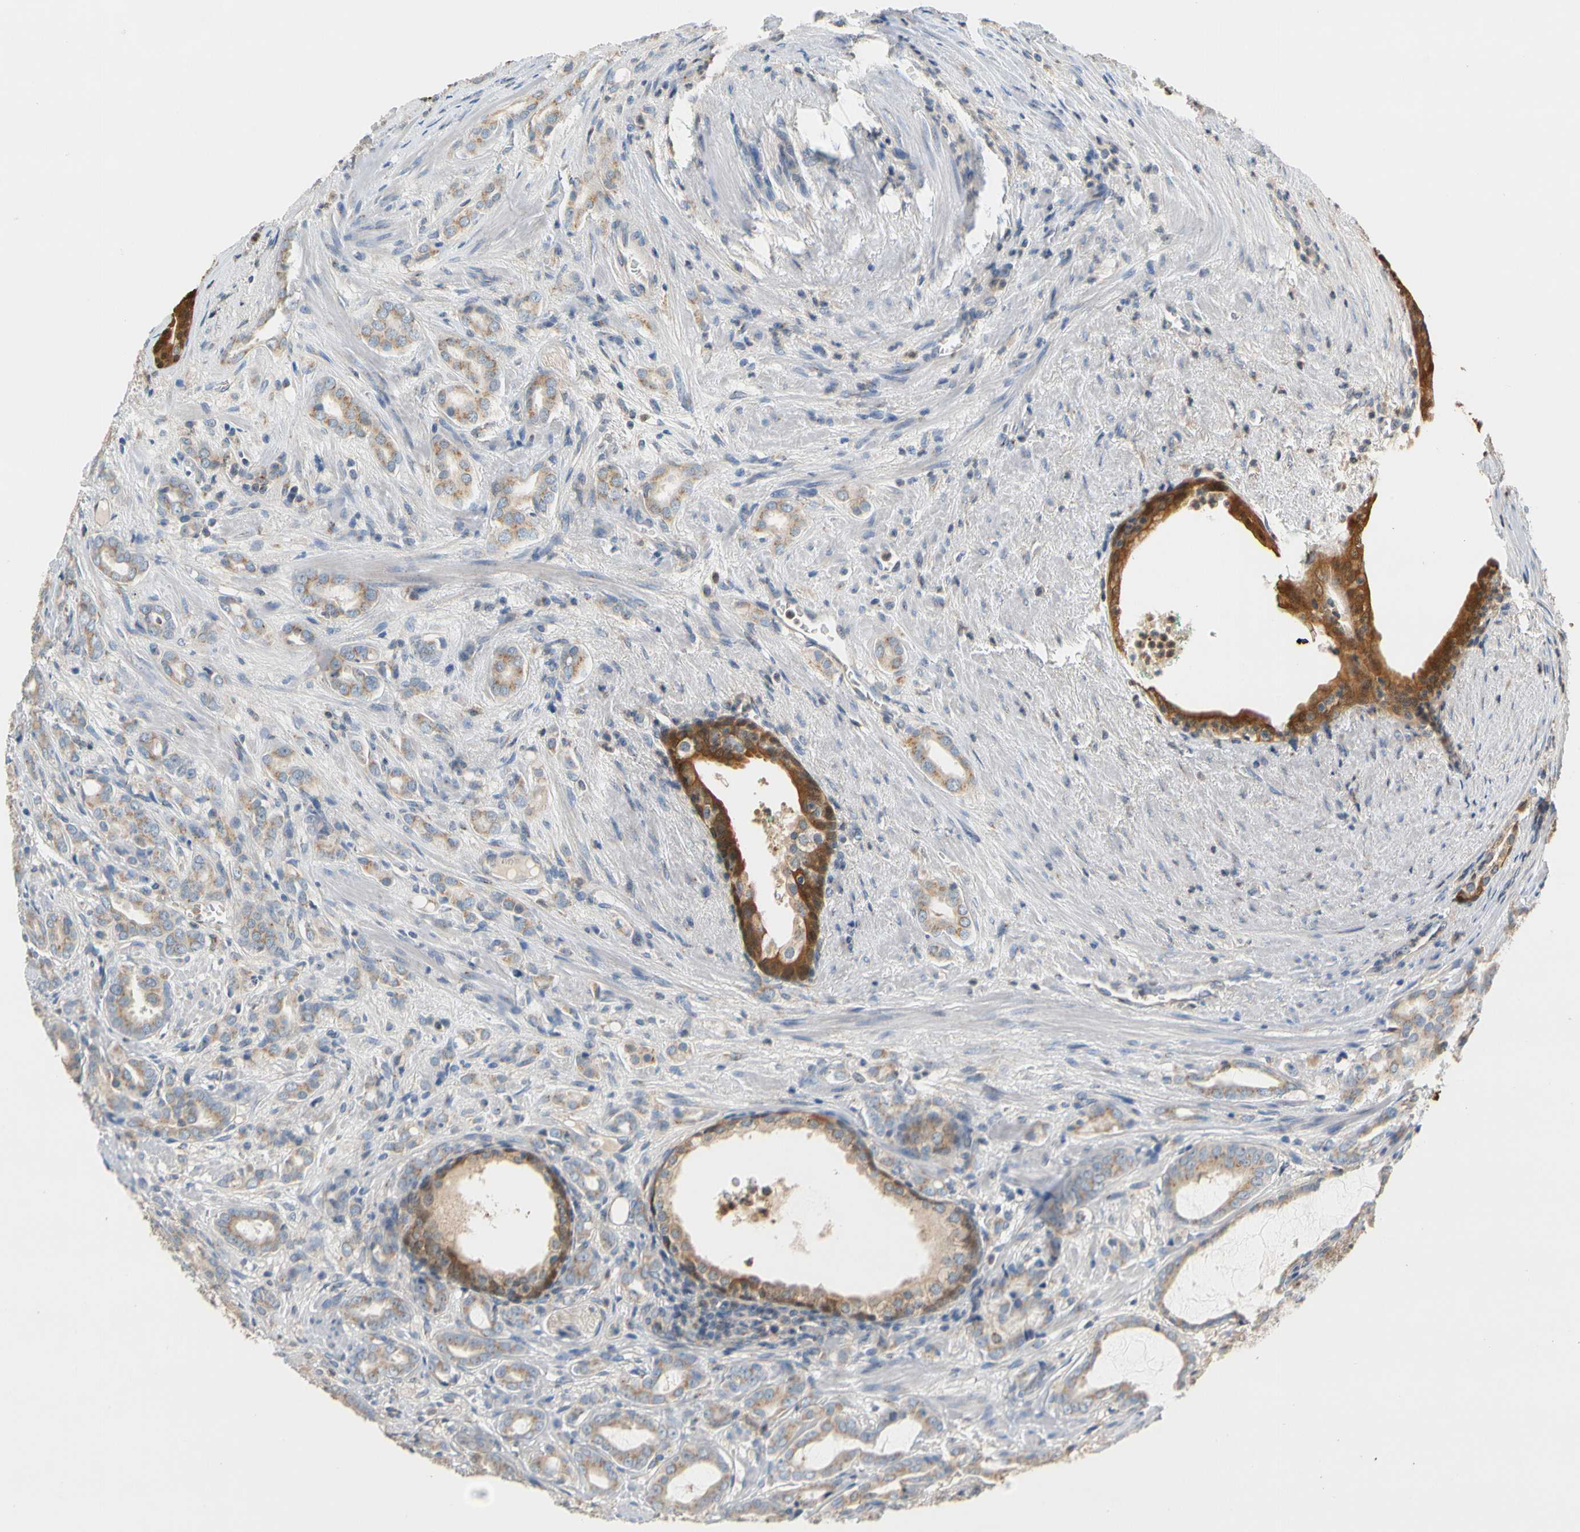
{"staining": {"intensity": "weak", "quantity": ">75%", "location": "cytoplasmic/membranous"}, "tissue": "prostate cancer", "cell_type": "Tumor cells", "image_type": "cancer", "snomed": [{"axis": "morphology", "description": "Adenocarcinoma, High grade"}, {"axis": "topography", "description": "Prostate"}], "caption": "Prostate high-grade adenocarcinoma stained with a brown dye exhibits weak cytoplasmic/membranous positive positivity in about >75% of tumor cells.", "gene": "GPSM2", "patient": {"sex": "male", "age": 64}}